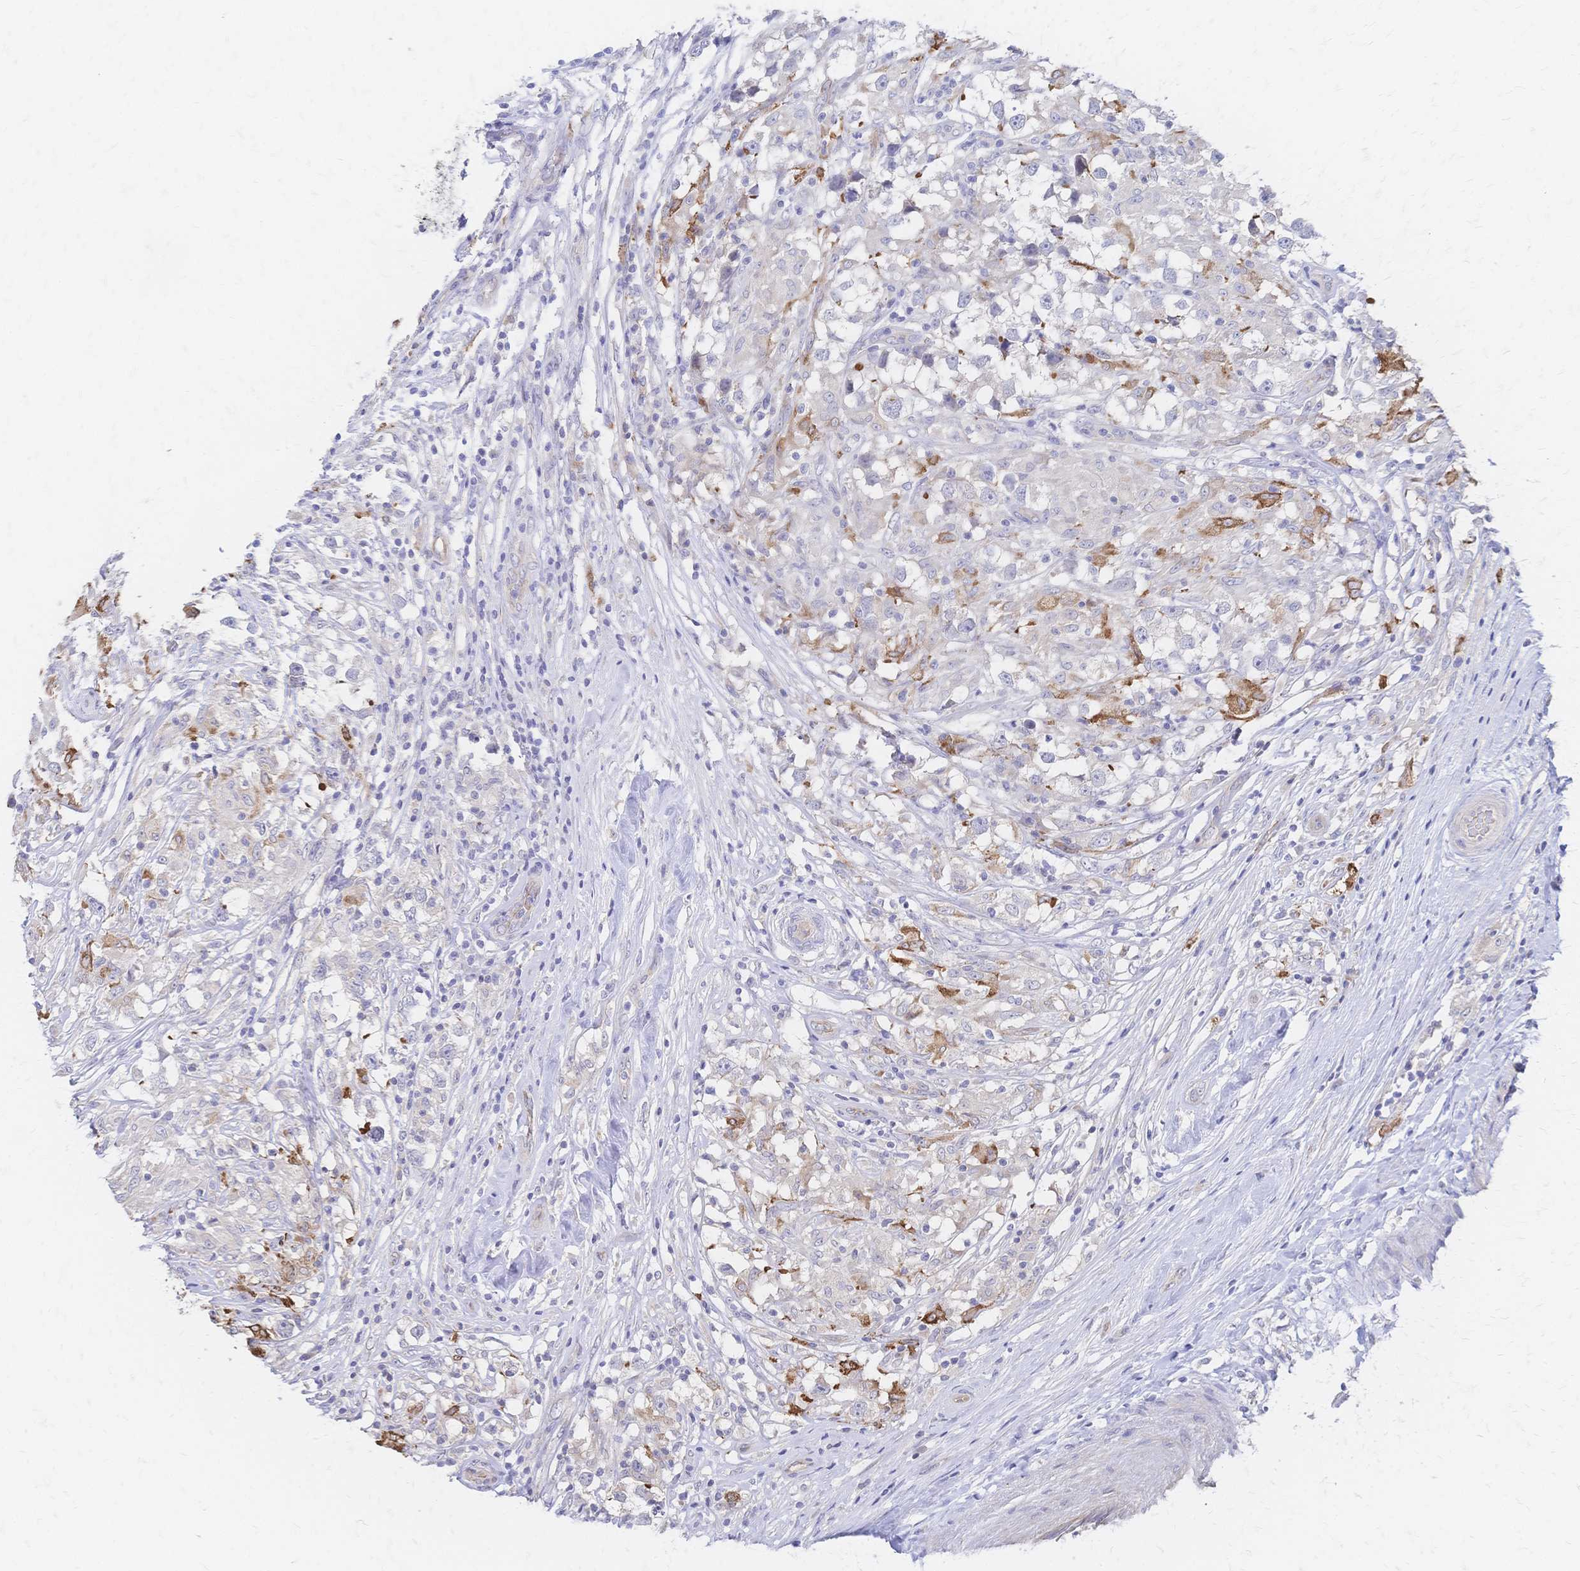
{"staining": {"intensity": "negative", "quantity": "none", "location": "none"}, "tissue": "testis cancer", "cell_type": "Tumor cells", "image_type": "cancer", "snomed": [{"axis": "morphology", "description": "Seminoma, NOS"}, {"axis": "topography", "description": "Testis"}], "caption": "Human testis cancer stained for a protein using immunohistochemistry (IHC) displays no staining in tumor cells.", "gene": "SLC5A1", "patient": {"sex": "male", "age": 46}}